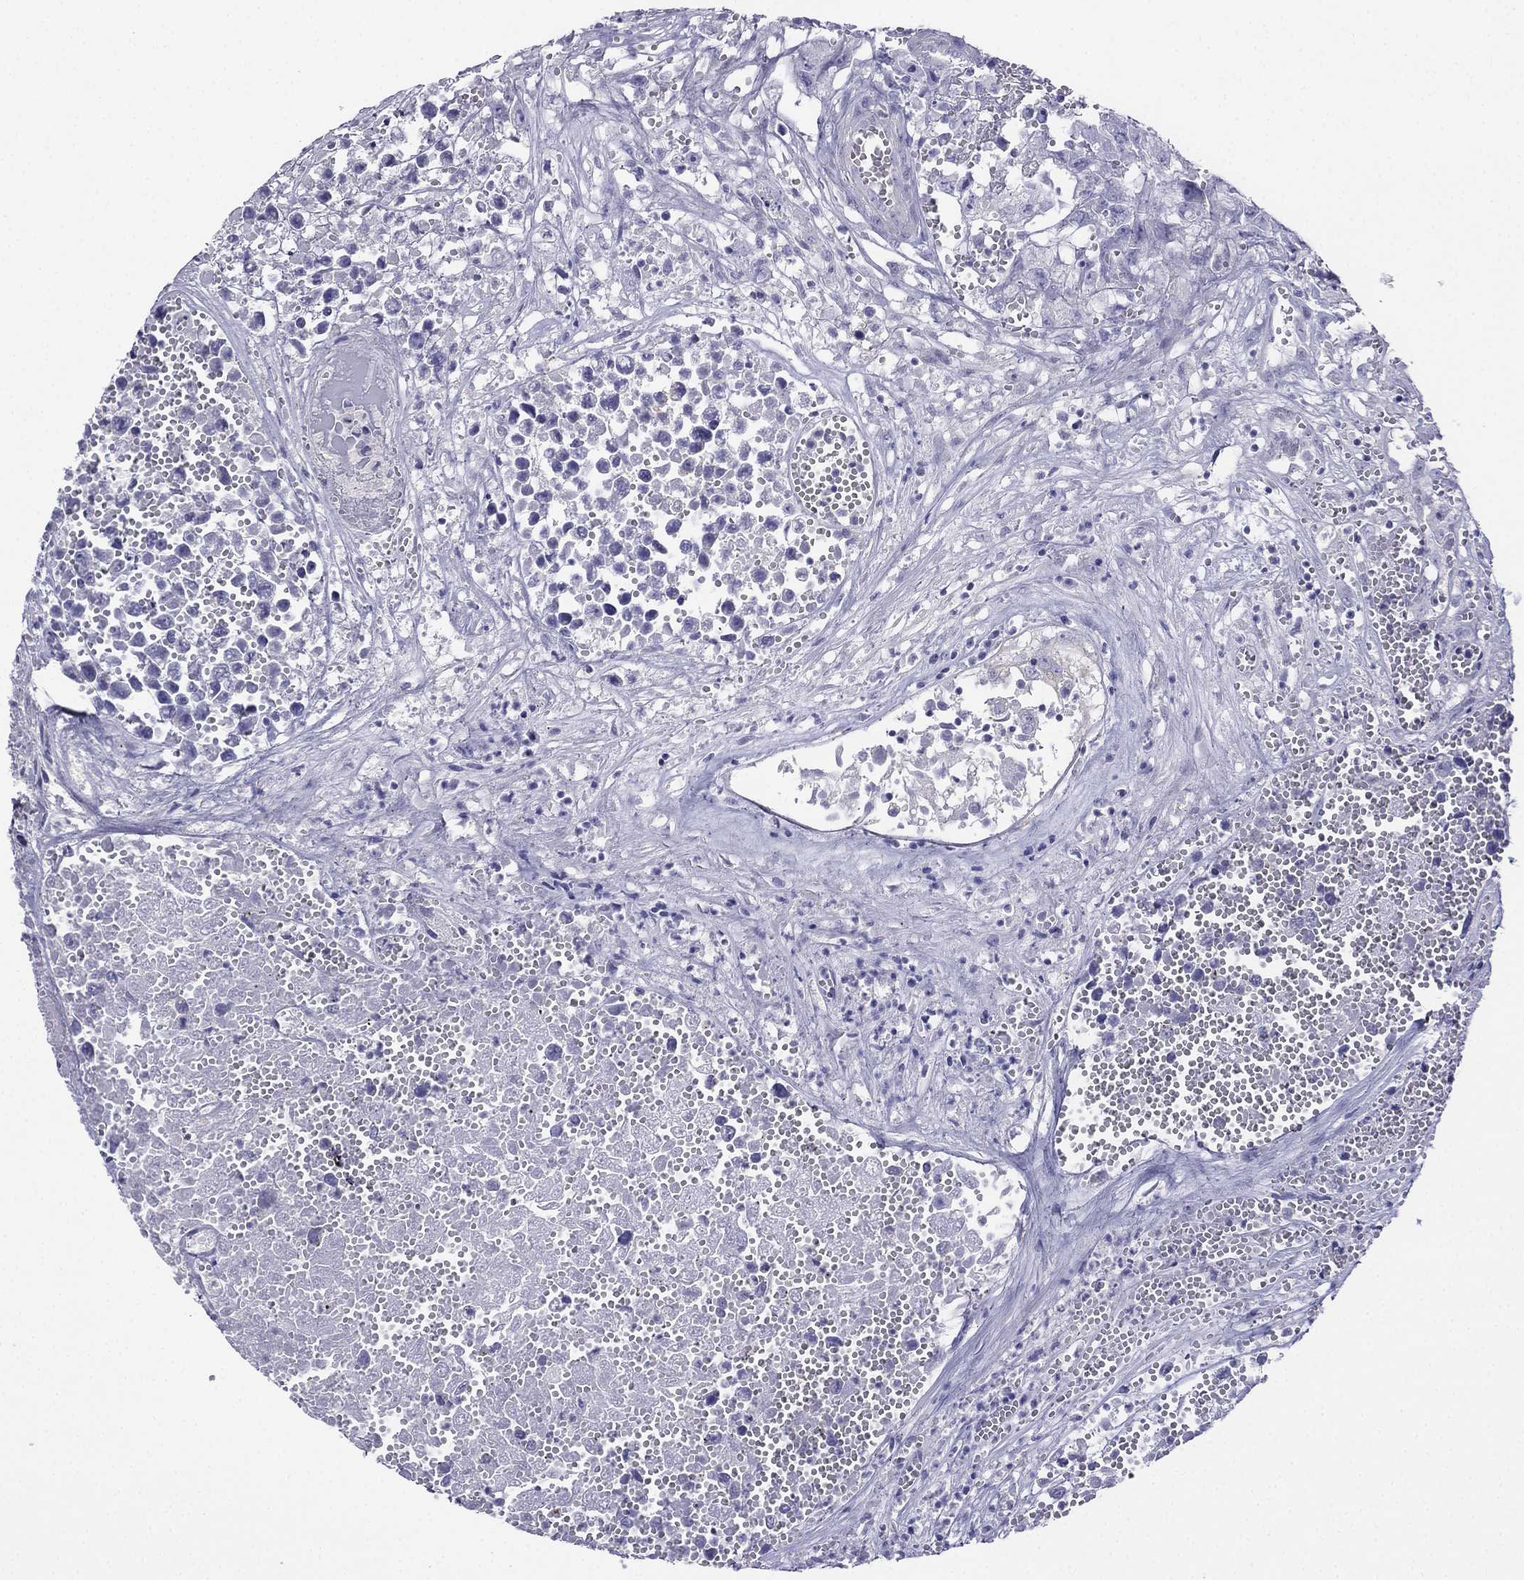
{"staining": {"intensity": "negative", "quantity": "none", "location": "none"}, "tissue": "testis cancer", "cell_type": "Tumor cells", "image_type": "cancer", "snomed": [{"axis": "morphology", "description": "Seminoma, NOS"}, {"axis": "morphology", "description": "Carcinoma, Embryonal, NOS"}, {"axis": "topography", "description": "Testis"}], "caption": "IHC of testis cancer (seminoma) displays no staining in tumor cells. (Immunohistochemistry (ihc), brightfield microscopy, high magnification).", "gene": "ALOXE3", "patient": {"sex": "male", "age": 22}}